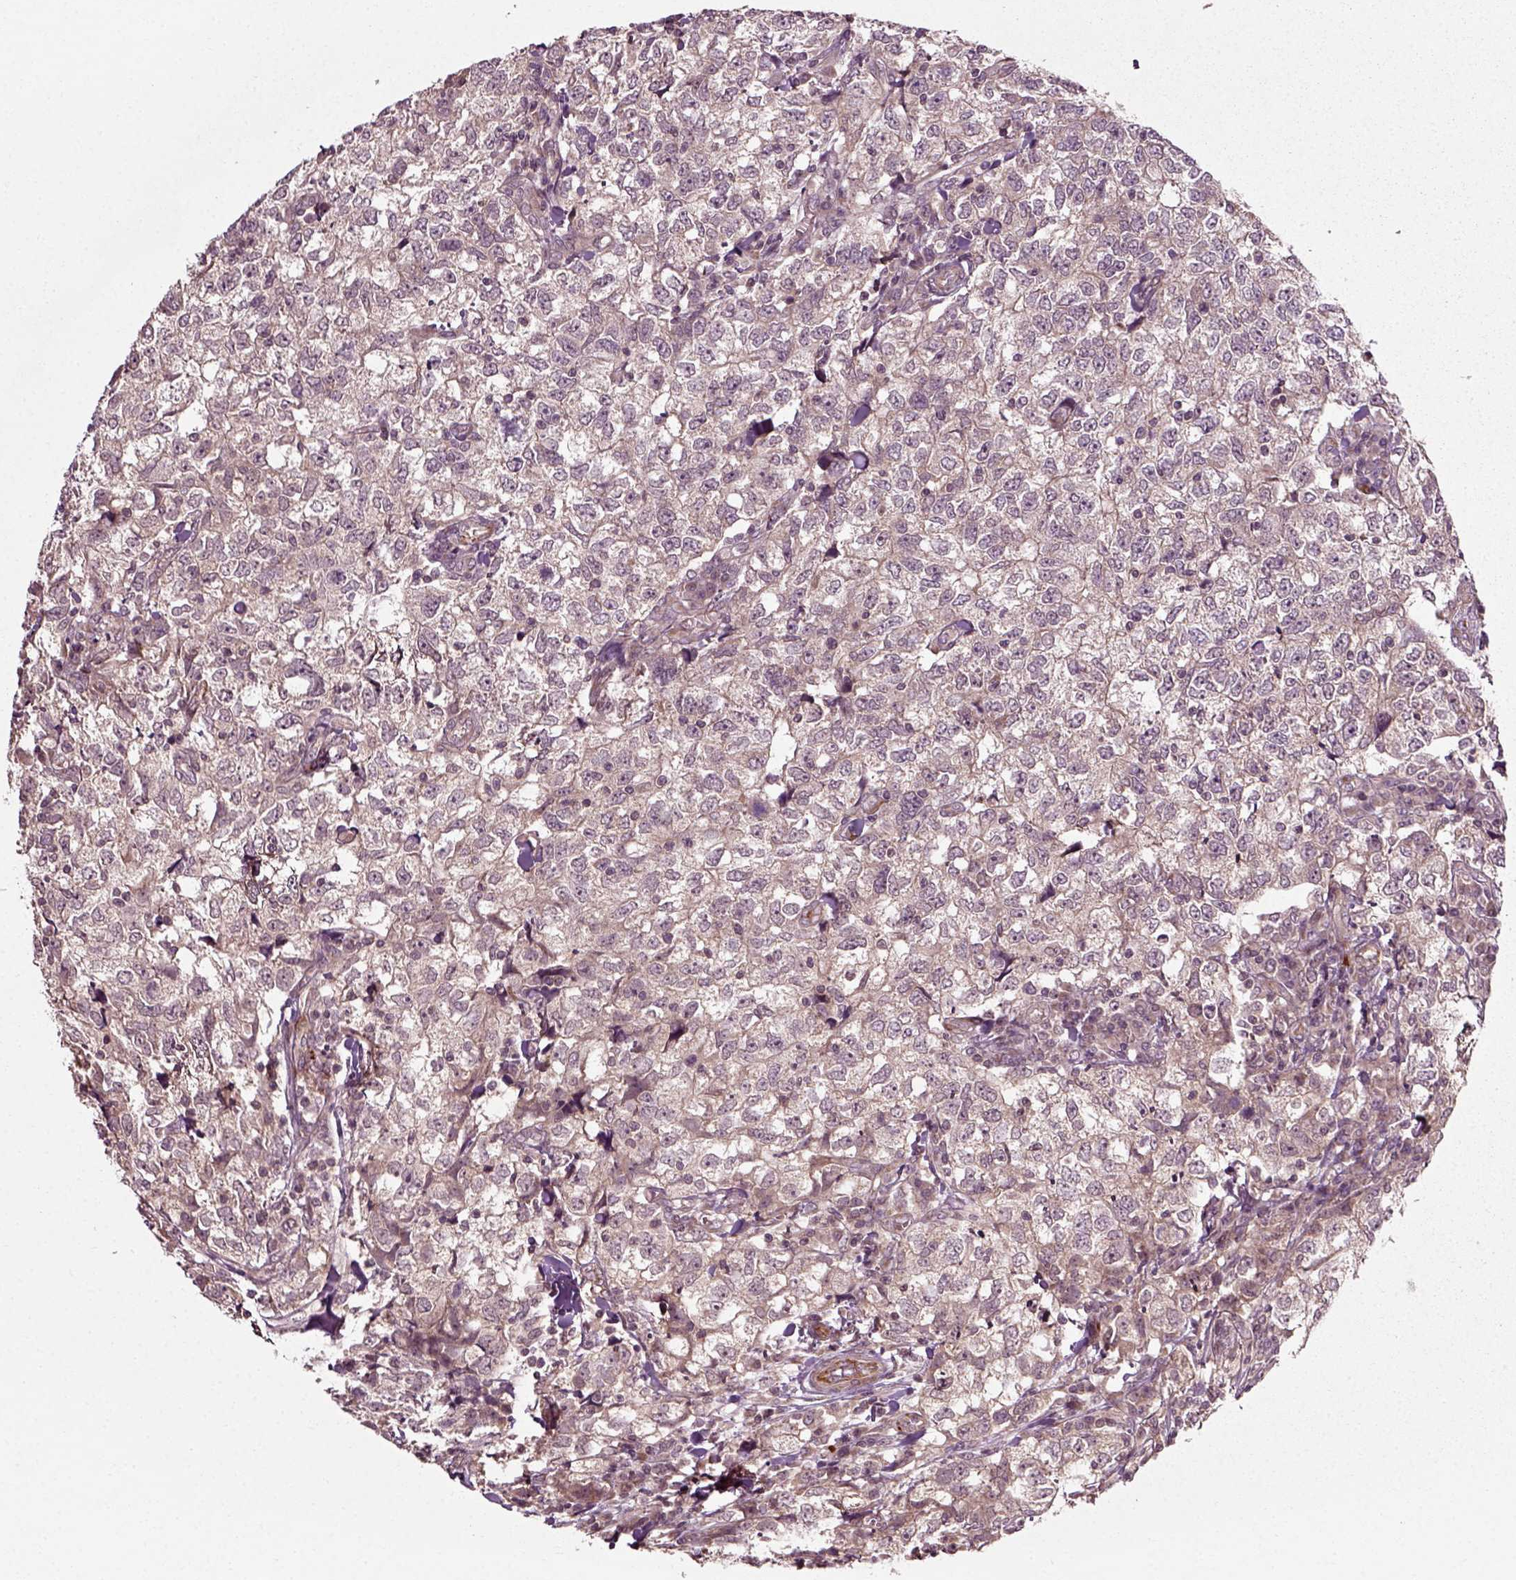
{"staining": {"intensity": "weak", "quantity": "25%-75%", "location": "cytoplasmic/membranous"}, "tissue": "breast cancer", "cell_type": "Tumor cells", "image_type": "cancer", "snomed": [{"axis": "morphology", "description": "Duct carcinoma"}, {"axis": "topography", "description": "Breast"}], "caption": "Breast intraductal carcinoma stained for a protein shows weak cytoplasmic/membranous positivity in tumor cells.", "gene": "PLCD3", "patient": {"sex": "female", "age": 30}}